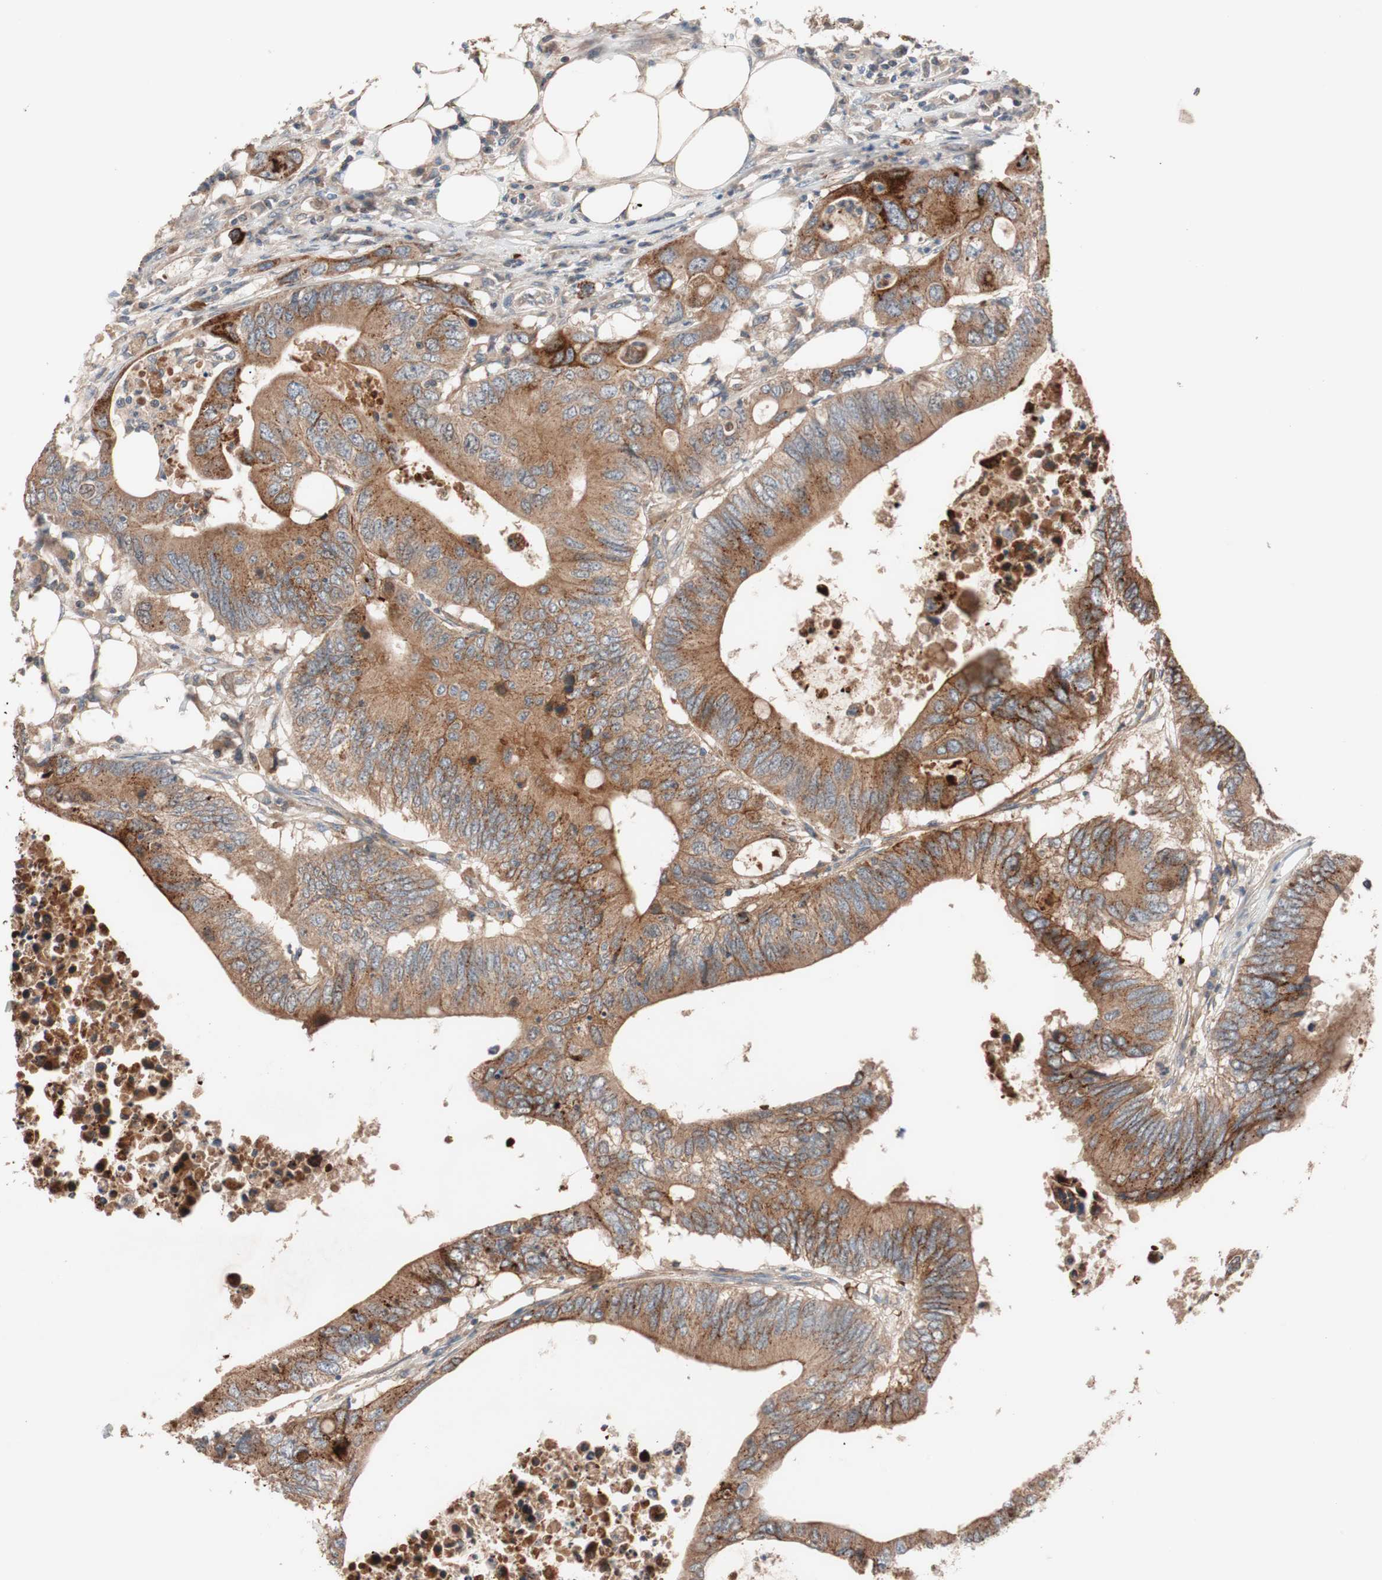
{"staining": {"intensity": "moderate", "quantity": ">75%", "location": "cytoplasmic/membranous"}, "tissue": "colorectal cancer", "cell_type": "Tumor cells", "image_type": "cancer", "snomed": [{"axis": "morphology", "description": "Adenocarcinoma, NOS"}, {"axis": "topography", "description": "Colon"}], "caption": "Protein analysis of colorectal cancer tissue reveals moderate cytoplasmic/membranous positivity in about >75% of tumor cells.", "gene": "SDC4", "patient": {"sex": "male", "age": 71}}